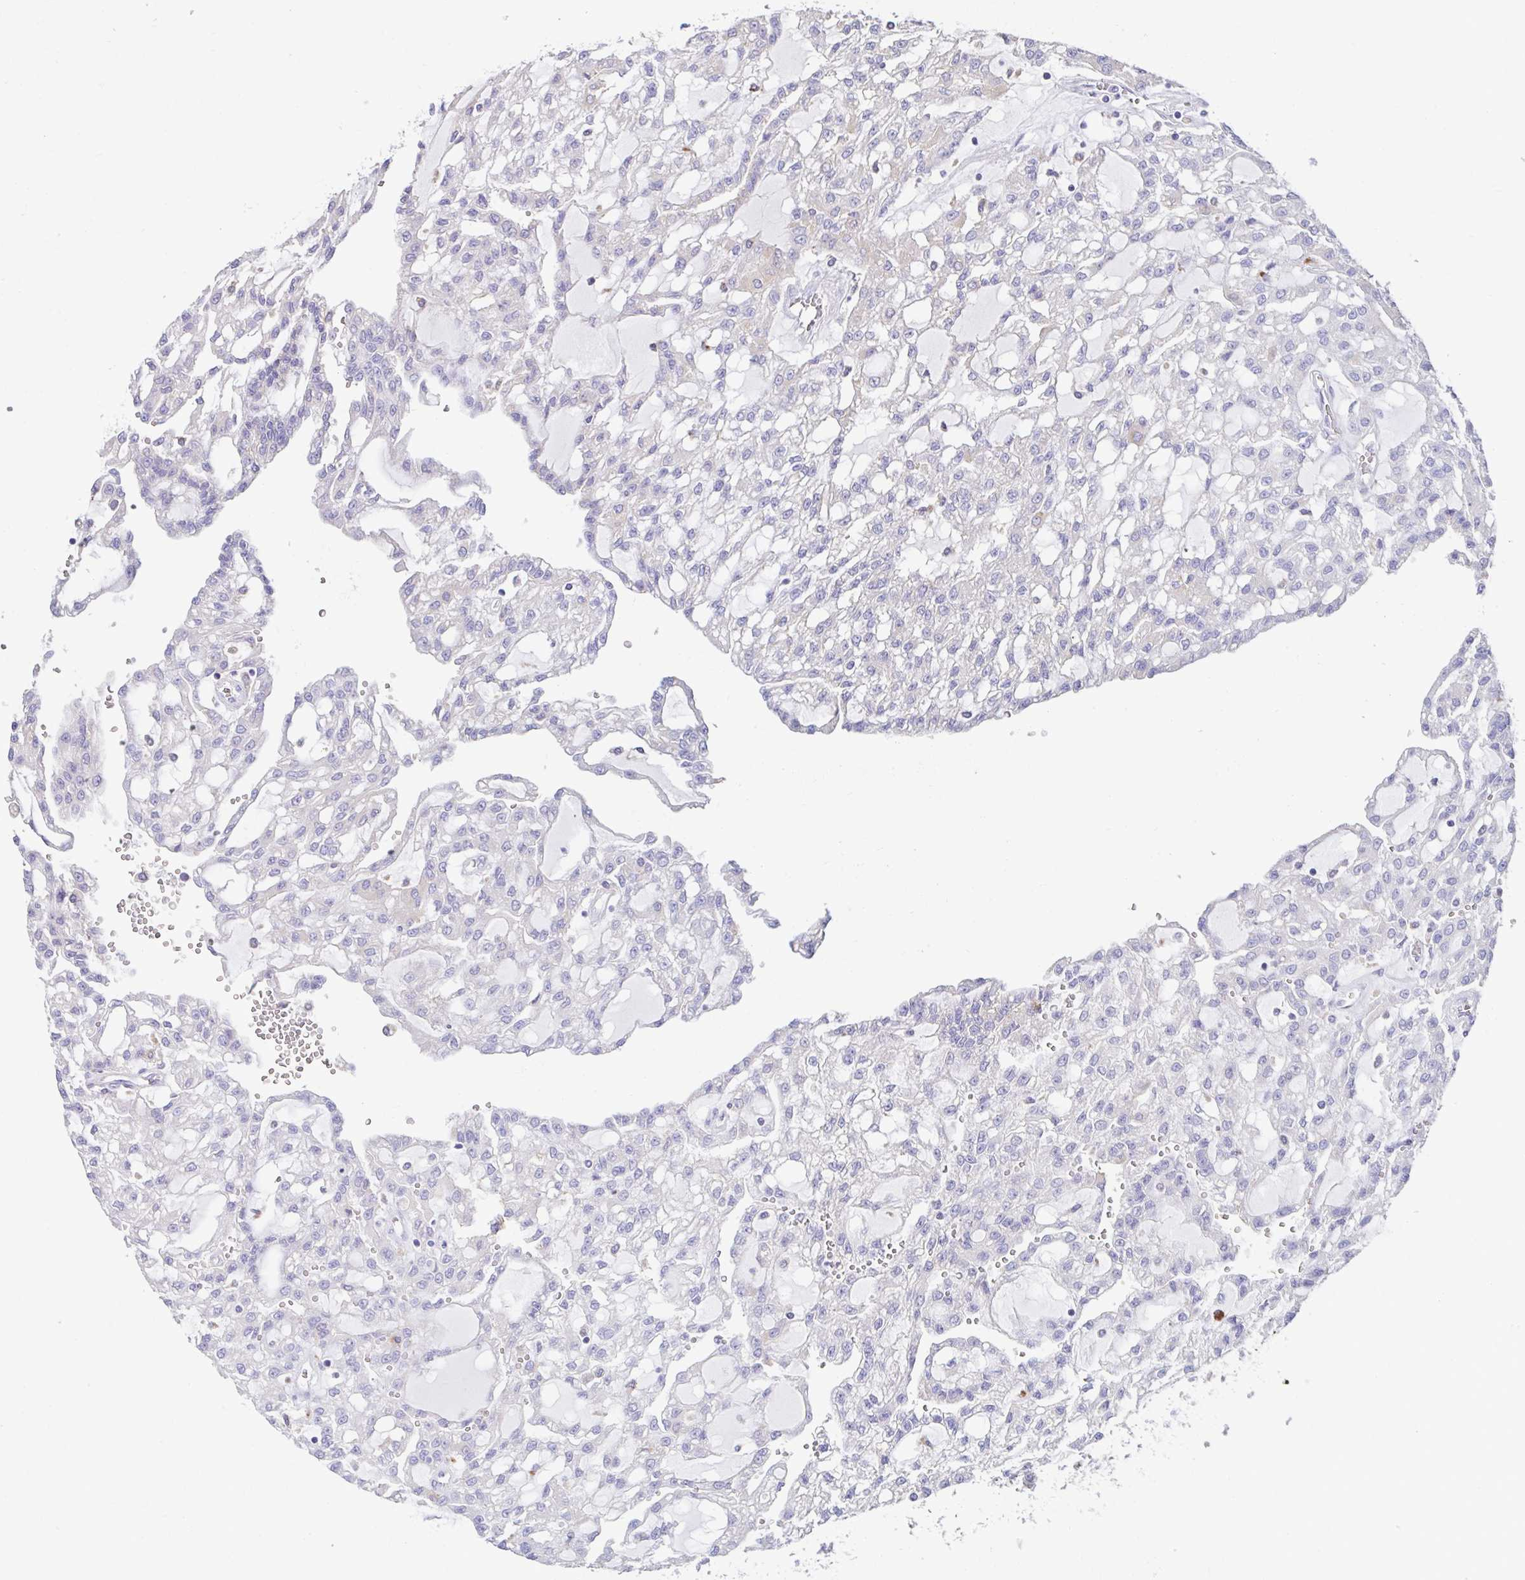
{"staining": {"intensity": "negative", "quantity": "none", "location": "none"}, "tissue": "renal cancer", "cell_type": "Tumor cells", "image_type": "cancer", "snomed": [{"axis": "morphology", "description": "Adenocarcinoma, NOS"}, {"axis": "topography", "description": "Kidney"}], "caption": "High power microscopy micrograph of an immunohistochemistry image of adenocarcinoma (renal), revealing no significant positivity in tumor cells. (DAB (3,3'-diaminobenzidine) IHC visualized using brightfield microscopy, high magnification).", "gene": "ZNF33A", "patient": {"sex": "male", "age": 63}}